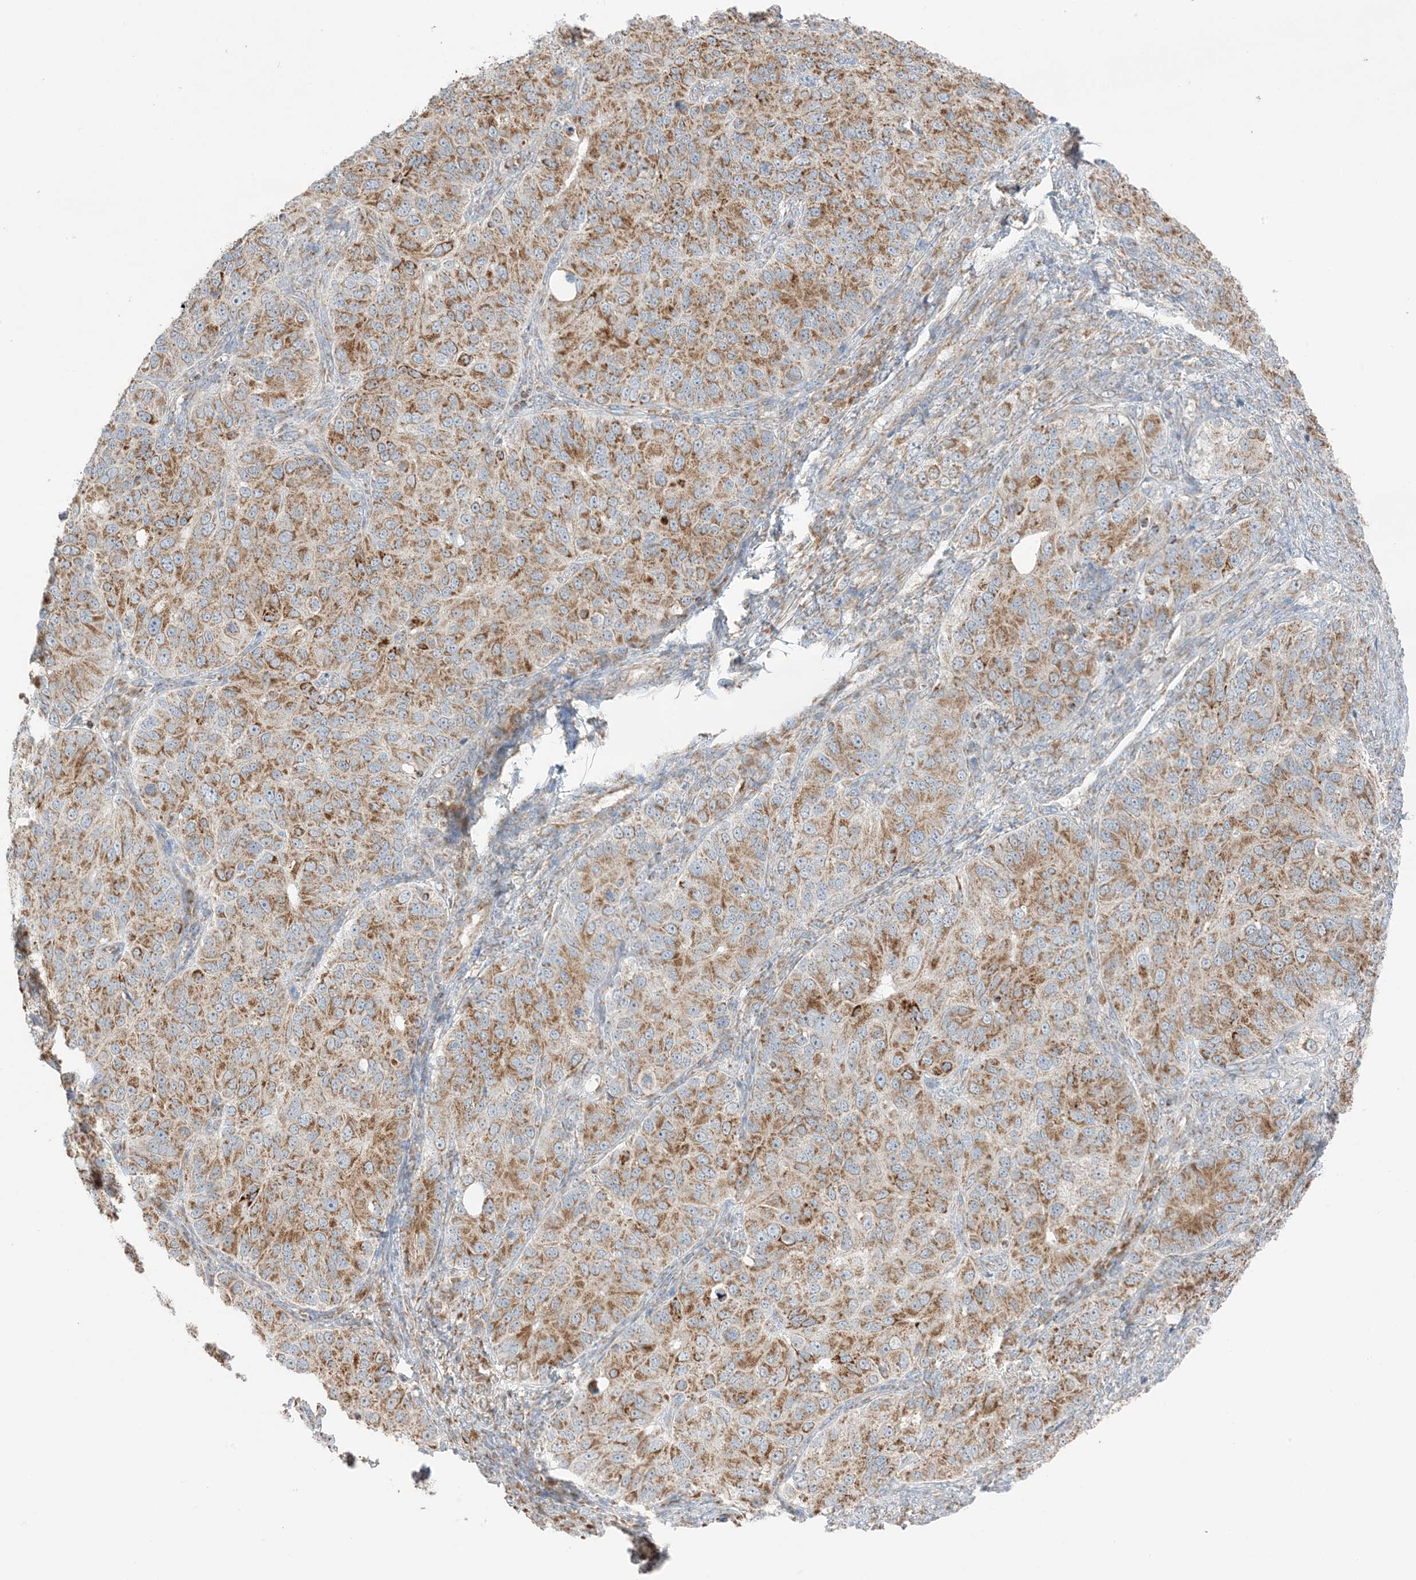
{"staining": {"intensity": "moderate", "quantity": ">75%", "location": "cytoplasmic/membranous"}, "tissue": "ovarian cancer", "cell_type": "Tumor cells", "image_type": "cancer", "snomed": [{"axis": "morphology", "description": "Carcinoma, endometroid"}, {"axis": "topography", "description": "Ovary"}], "caption": "The image shows immunohistochemical staining of ovarian cancer (endometroid carcinoma). There is moderate cytoplasmic/membranous expression is appreciated in approximately >75% of tumor cells.", "gene": "SLC25A12", "patient": {"sex": "female", "age": 51}}